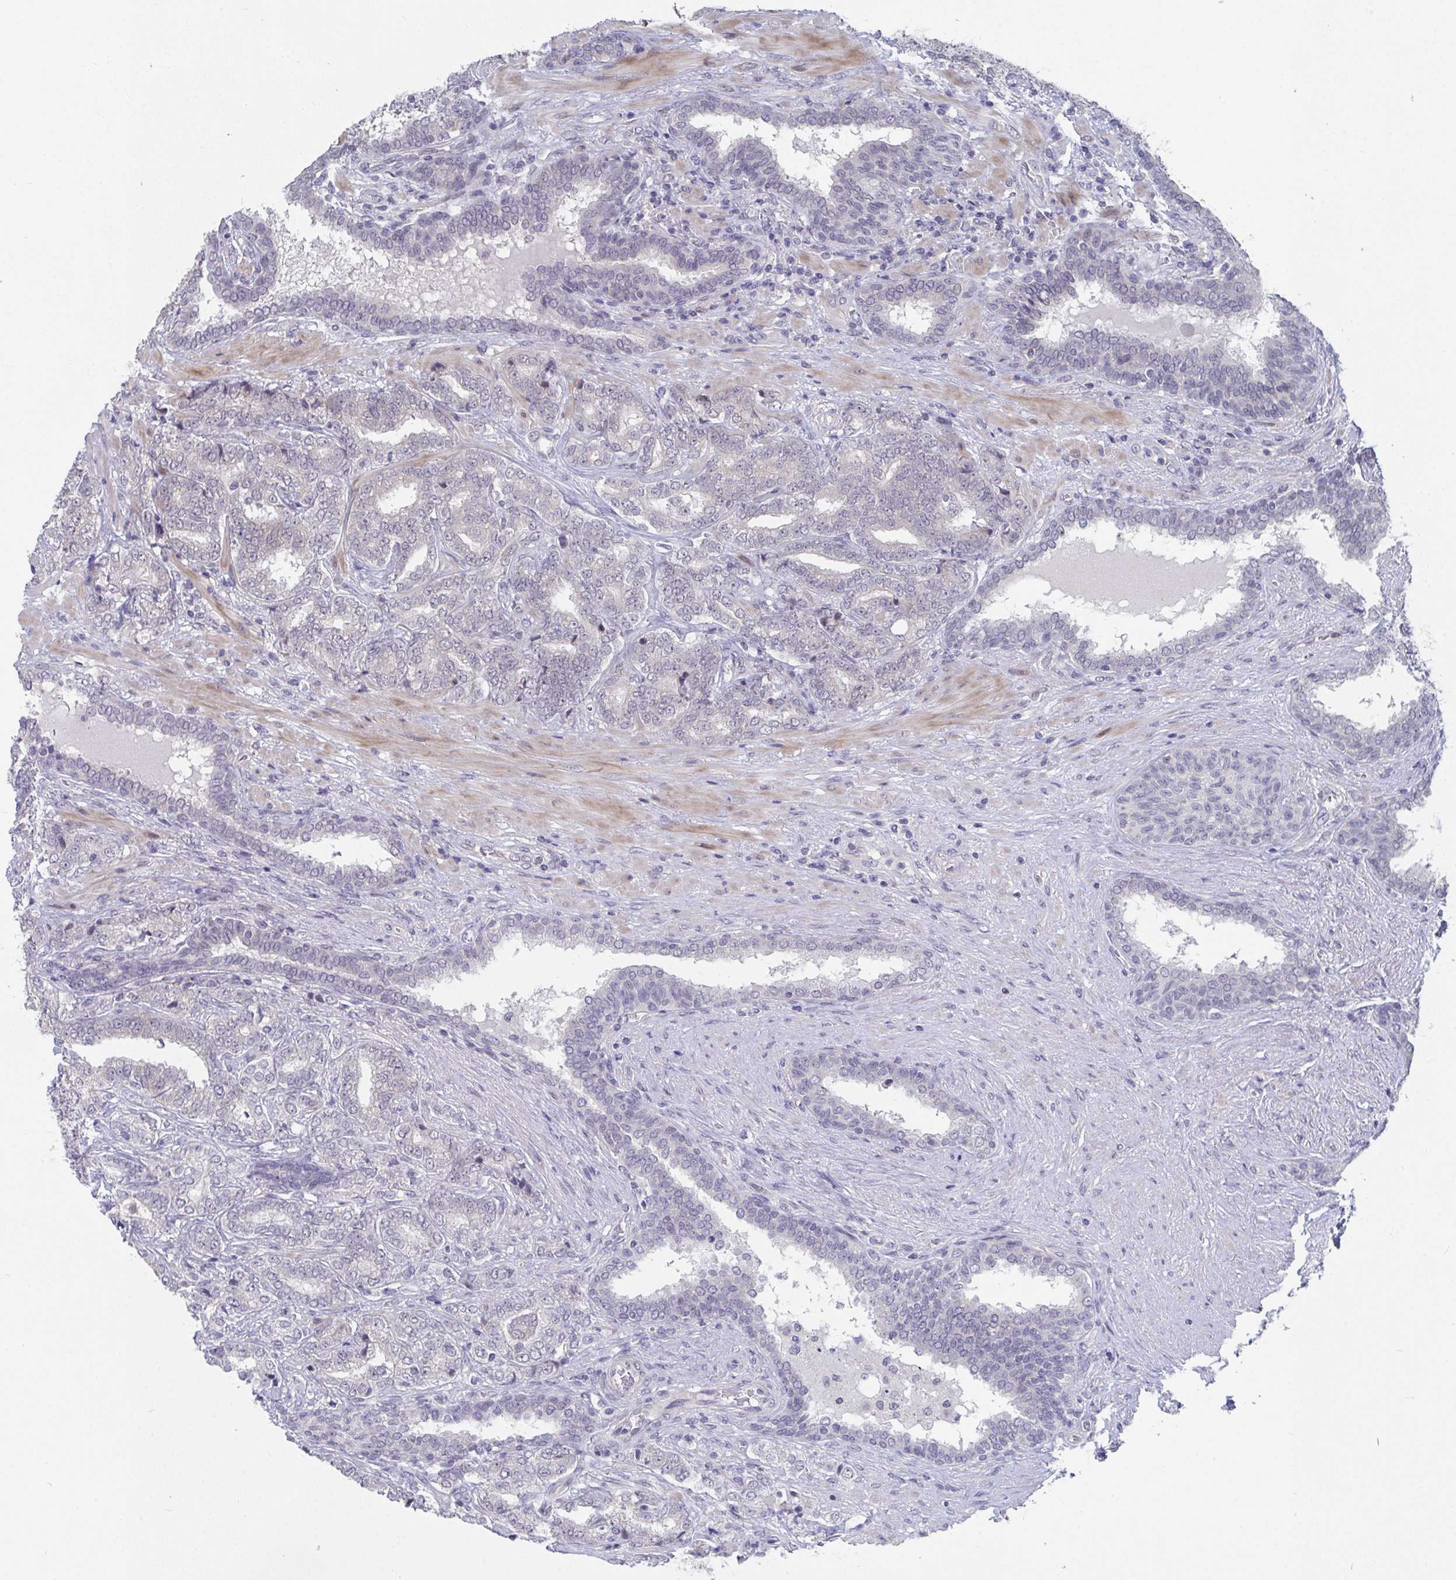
{"staining": {"intensity": "negative", "quantity": "none", "location": "none"}, "tissue": "prostate cancer", "cell_type": "Tumor cells", "image_type": "cancer", "snomed": [{"axis": "morphology", "description": "Adenocarcinoma, High grade"}, {"axis": "topography", "description": "Prostate"}], "caption": "Immunohistochemistry (IHC) of human prostate cancer shows no positivity in tumor cells. (Stains: DAB immunohistochemistry with hematoxylin counter stain, Microscopy: brightfield microscopy at high magnification).", "gene": "FAM156B", "patient": {"sex": "male", "age": 72}}